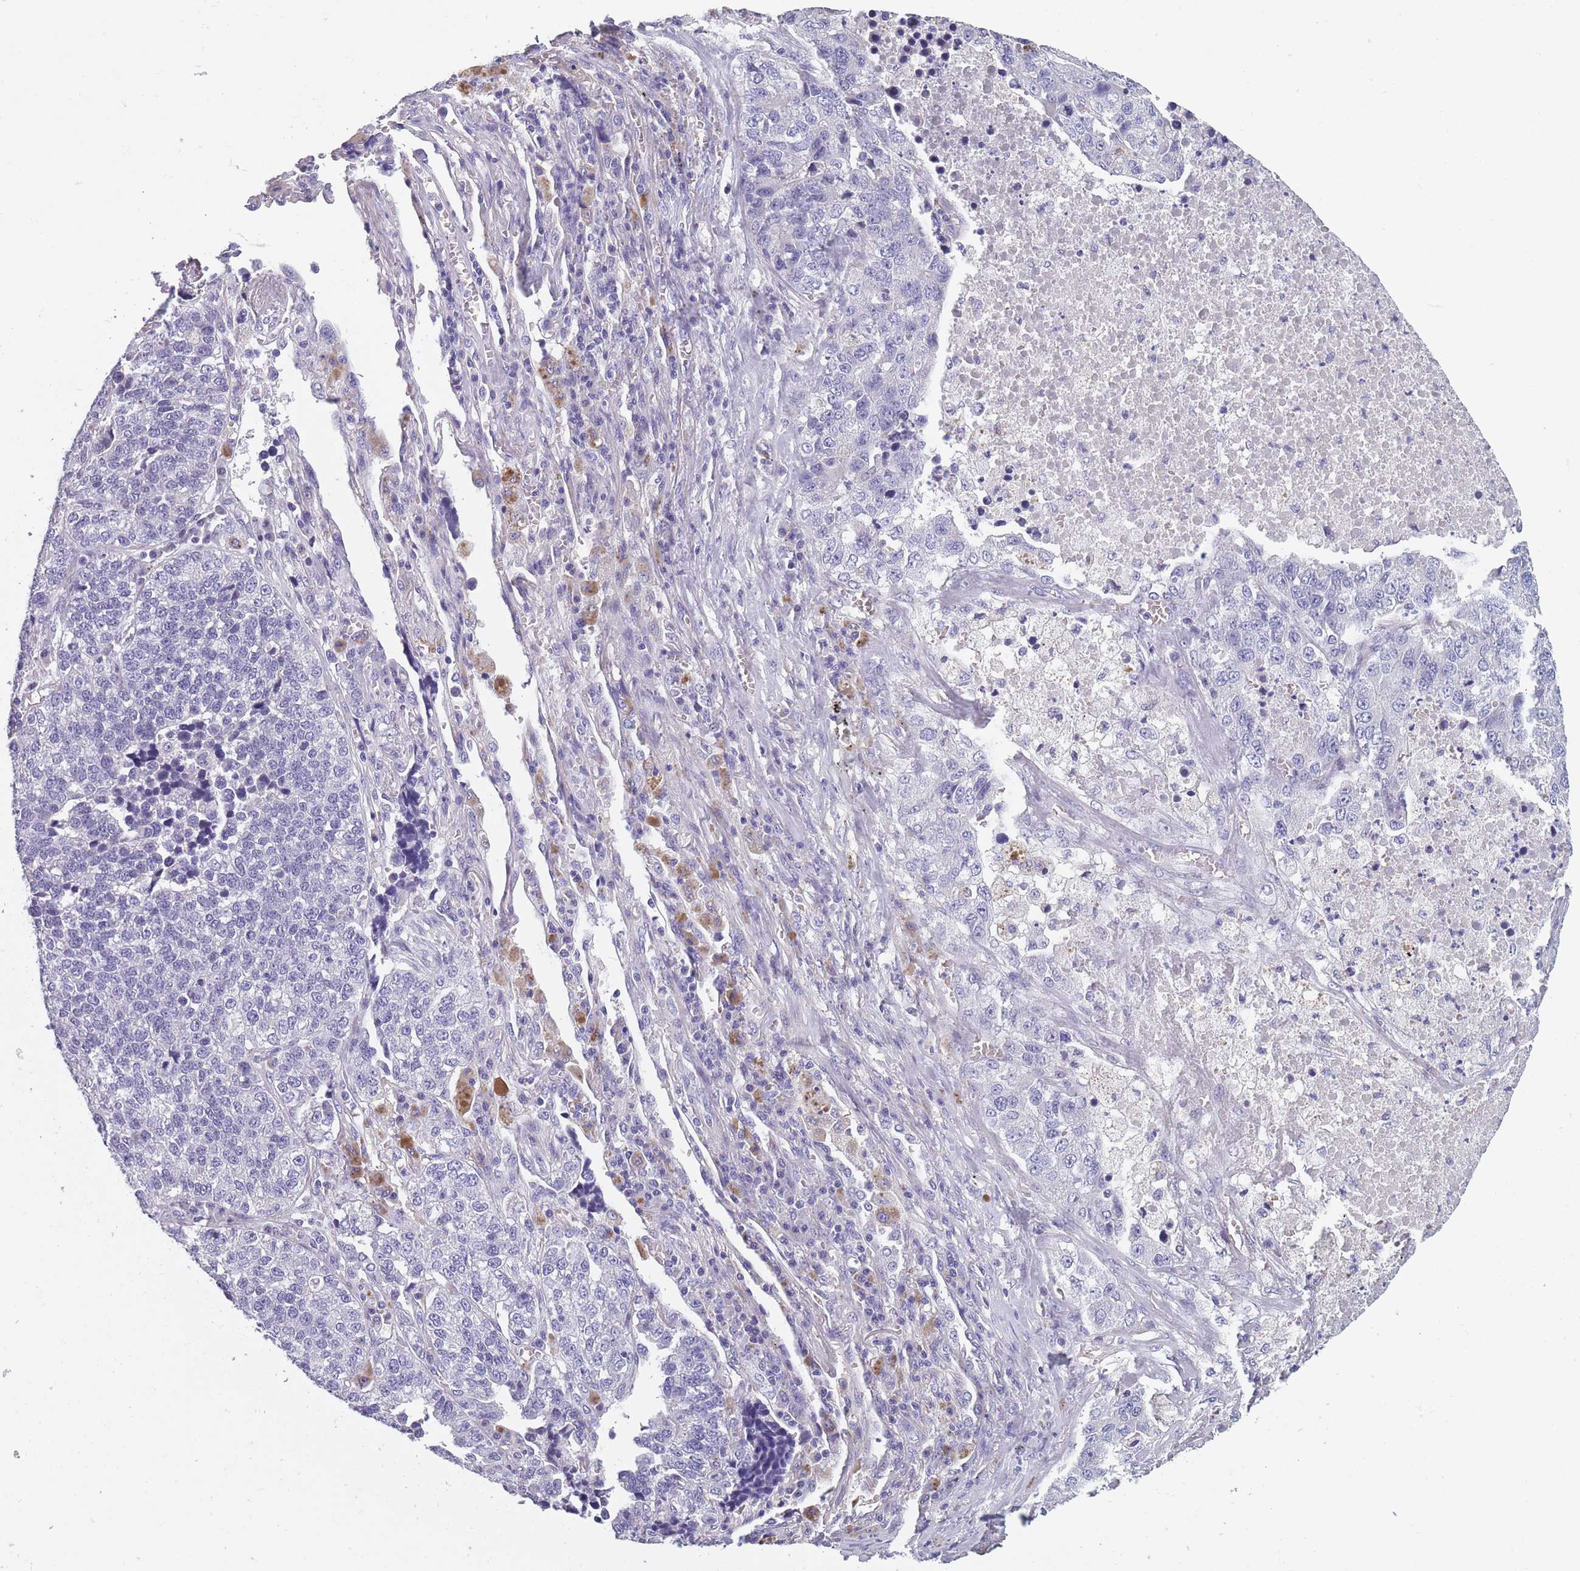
{"staining": {"intensity": "negative", "quantity": "none", "location": "none"}, "tissue": "lung cancer", "cell_type": "Tumor cells", "image_type": "cancer", "snomed": [{"axis": "morphology", "description": "Adenocarcinoma, NOS"}, {"axis": "topography", "description": "Lung"}], "caption": "Tumor cells show no significant expression in lung cancer.", "gene": "OR4C5", "patient": {"sex": "male", "age": 49}}